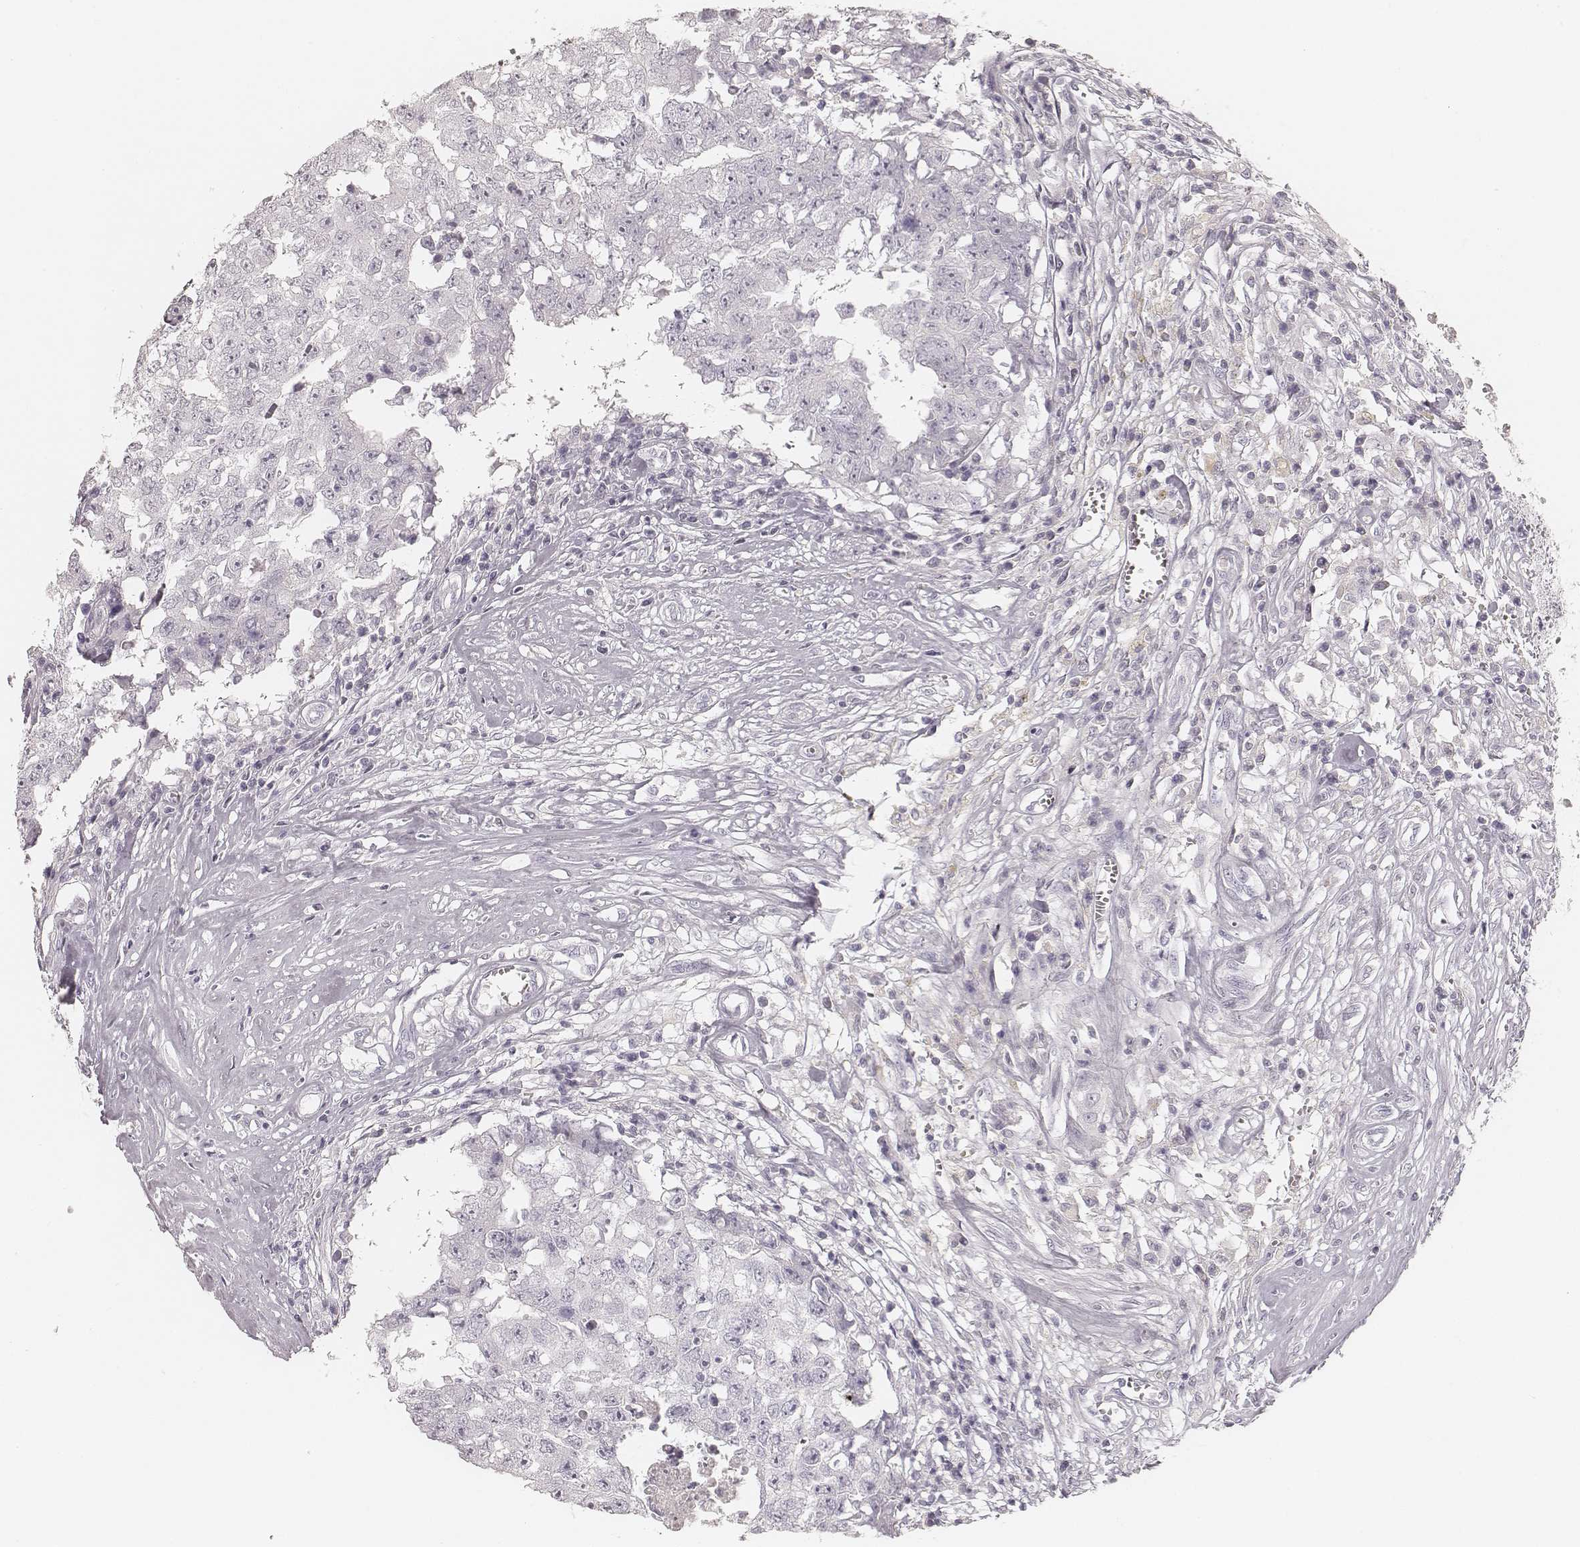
{"staining": {"intensity": "negative", "quantity": "none", "location": "none"}, "tissue": "testis cancer", "cell_type": "Tumor cells", "image_type": "cancer", "snomed": [{"axis": "morphology", "description": "Carcinoma, Embryonal, NOS"}, {"axis": "topography", "description": "Testis"}], "caption": "An immunohistochemistry photomicrograph of testis cancer is shown. There is no staining in tumor cells of testis cancer. (DAB immunohistochemistry (IHC) visualized using brightfield microscopy, high magnification).", "gene": "KRT31", "patient": {"sex": "male", "age": 36}}